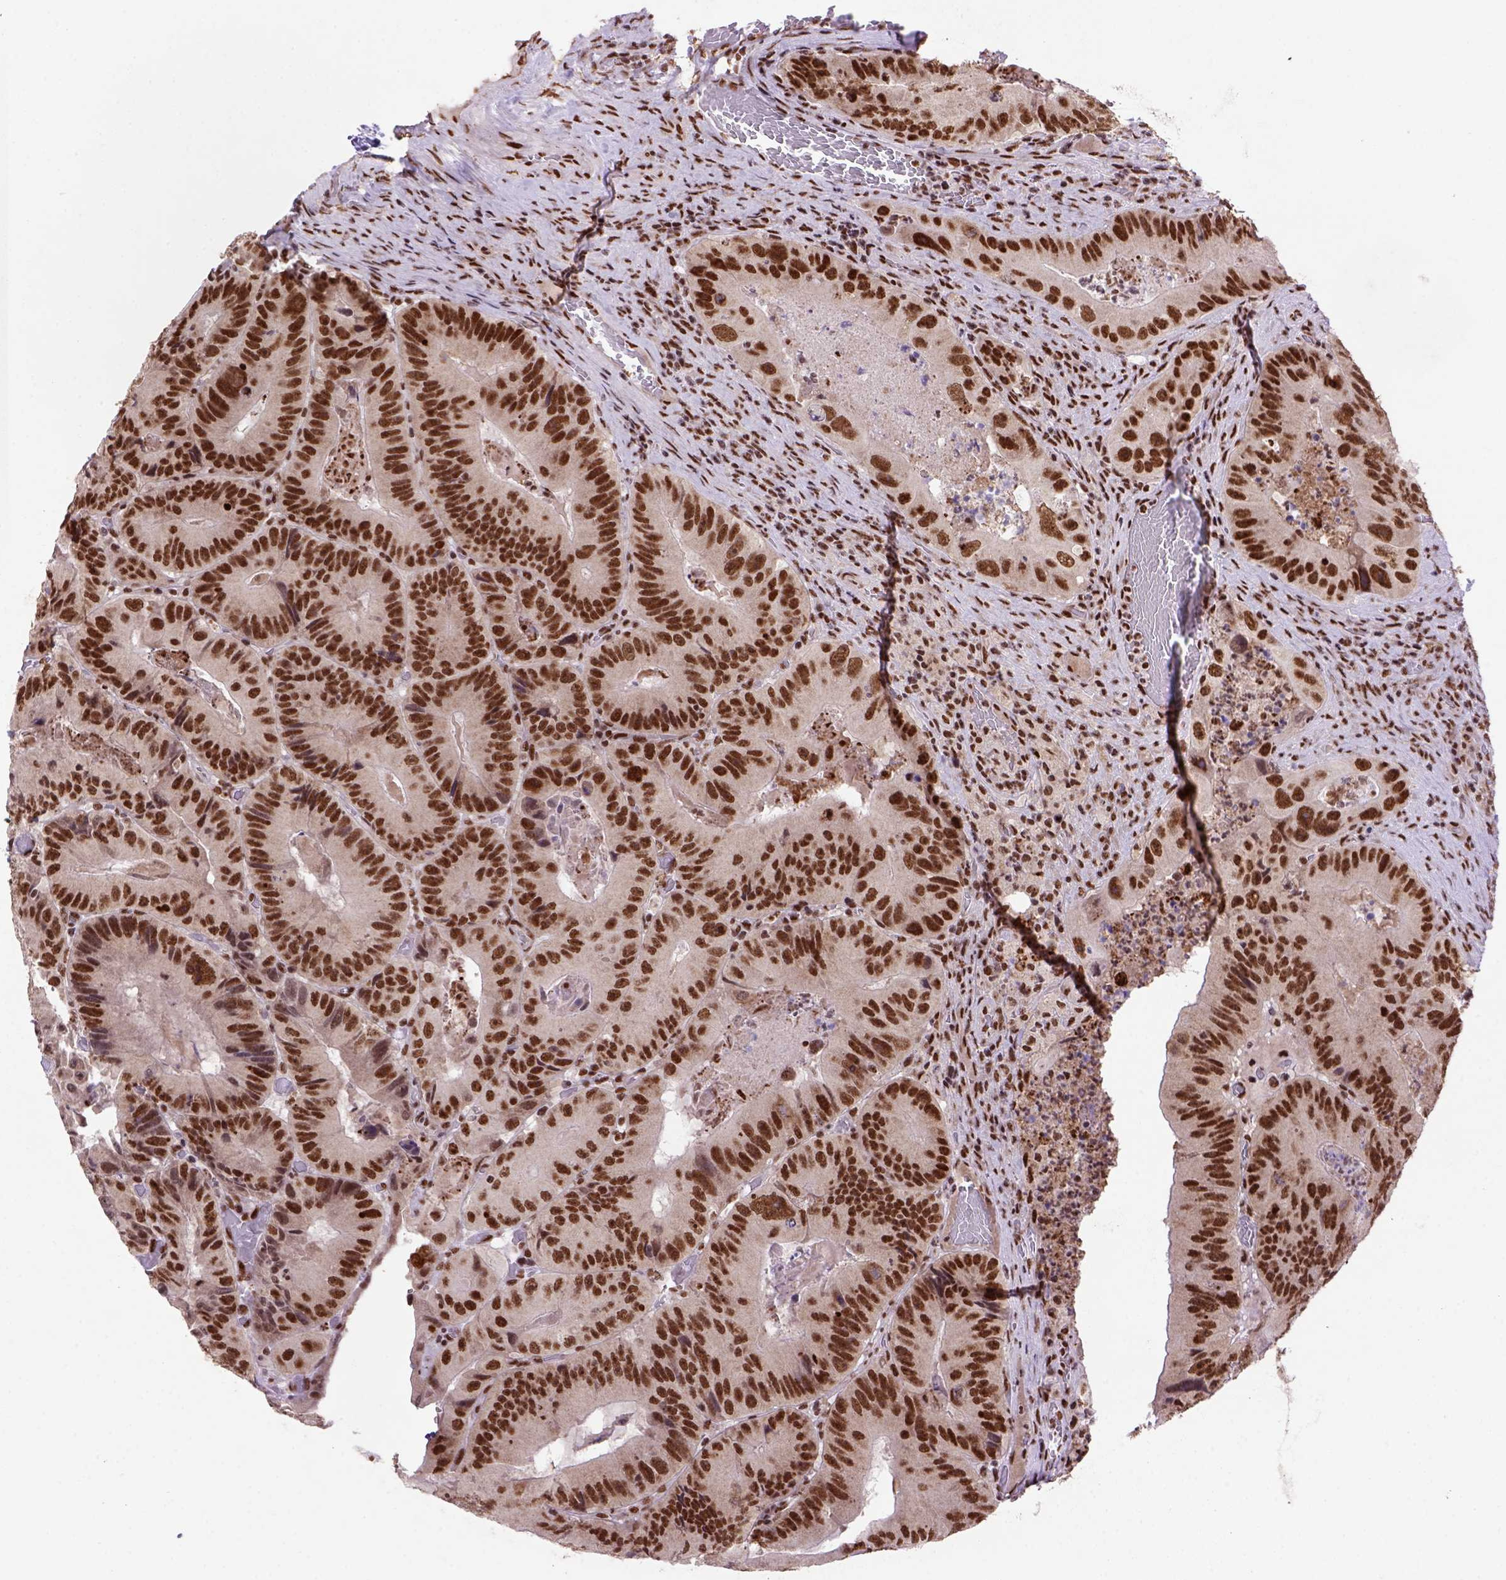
{"staining": {"intensity": "strong", "quantity": ">75%", "location": "nuclear"}, "tissue": "colorectal cancer", "cell_type": "Tumor cells", "image_type": "cancer", "snomed": [{"axis": "morphology", "description": "Adenocarcinoma, NOS"}, {"axis": "topography", "description": "Colon"}], "caption": "Adenocarcinoma (colorectal) stained with DAB (3,3'-diaminobenzidine) immunohistochemistry (IHC) demonstrates high levels of strong nuclear expression in about >75% of tumor cells.", "gene": "NSMCE2", "patient": {"sex": "female", "age": 86}}